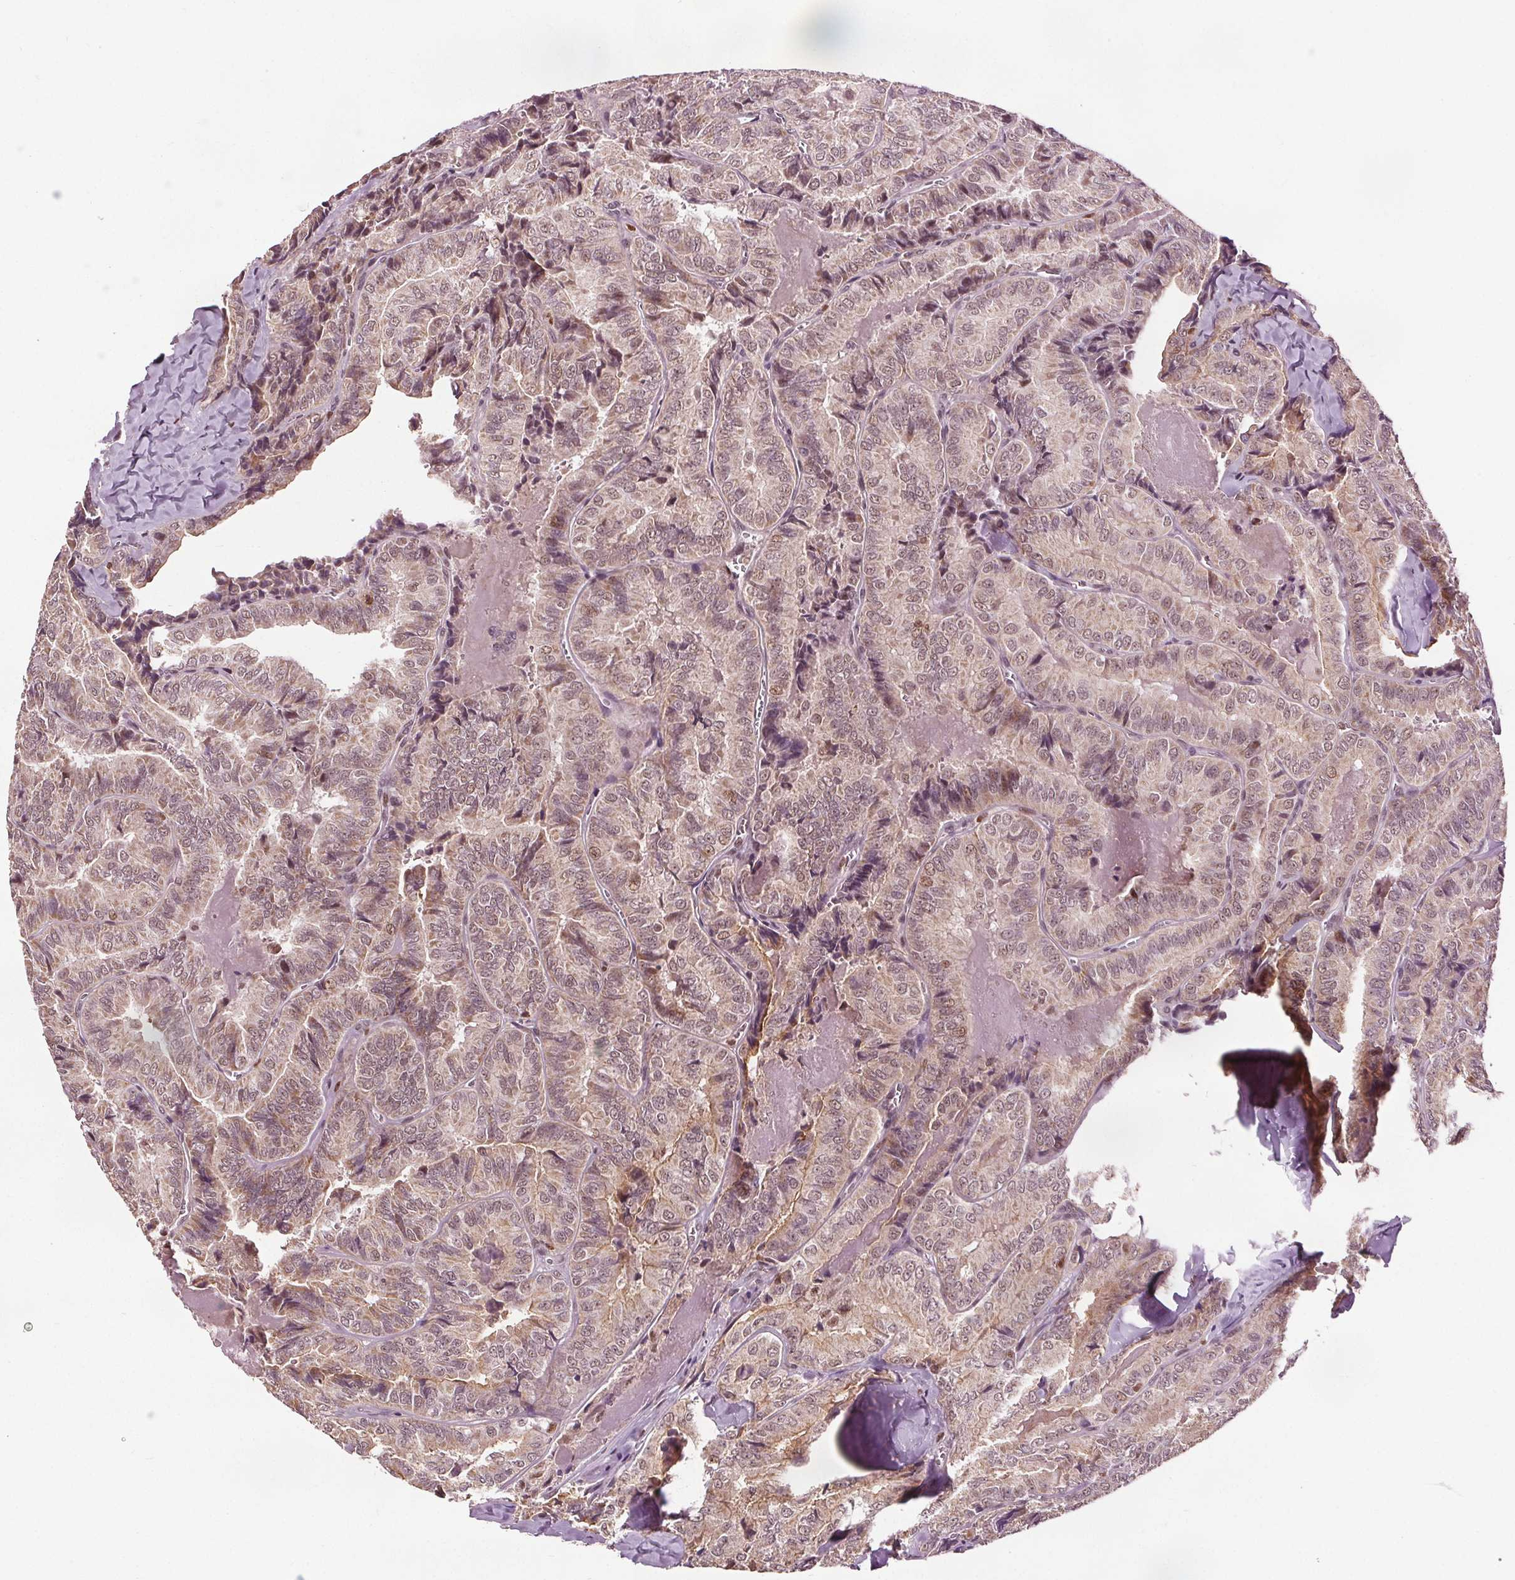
{"staining": {"intensity": "weak", "quantity": ">75%", "location": "cytoplasmic/membranous,nuclear"}, "tissue": "thyroid cancer", "cell_type": "Tumor cells", "image_type": "cancer", "snomed": [{"axis": "morphology", "description": "Papillary adenocarcinoma, NOS"}, {"axis": "topography", "description": "Thyroid gland"}], "caption": "Immunohistochemistry of human thyroid cancer (papillary adenocarcinoma) reveals low levels of weak cytoplasmic/membranous and nuclear staining in about >75% of tumor cells.", "gene": "DDX11", "patient": {"sex": "female", "age": 75}}